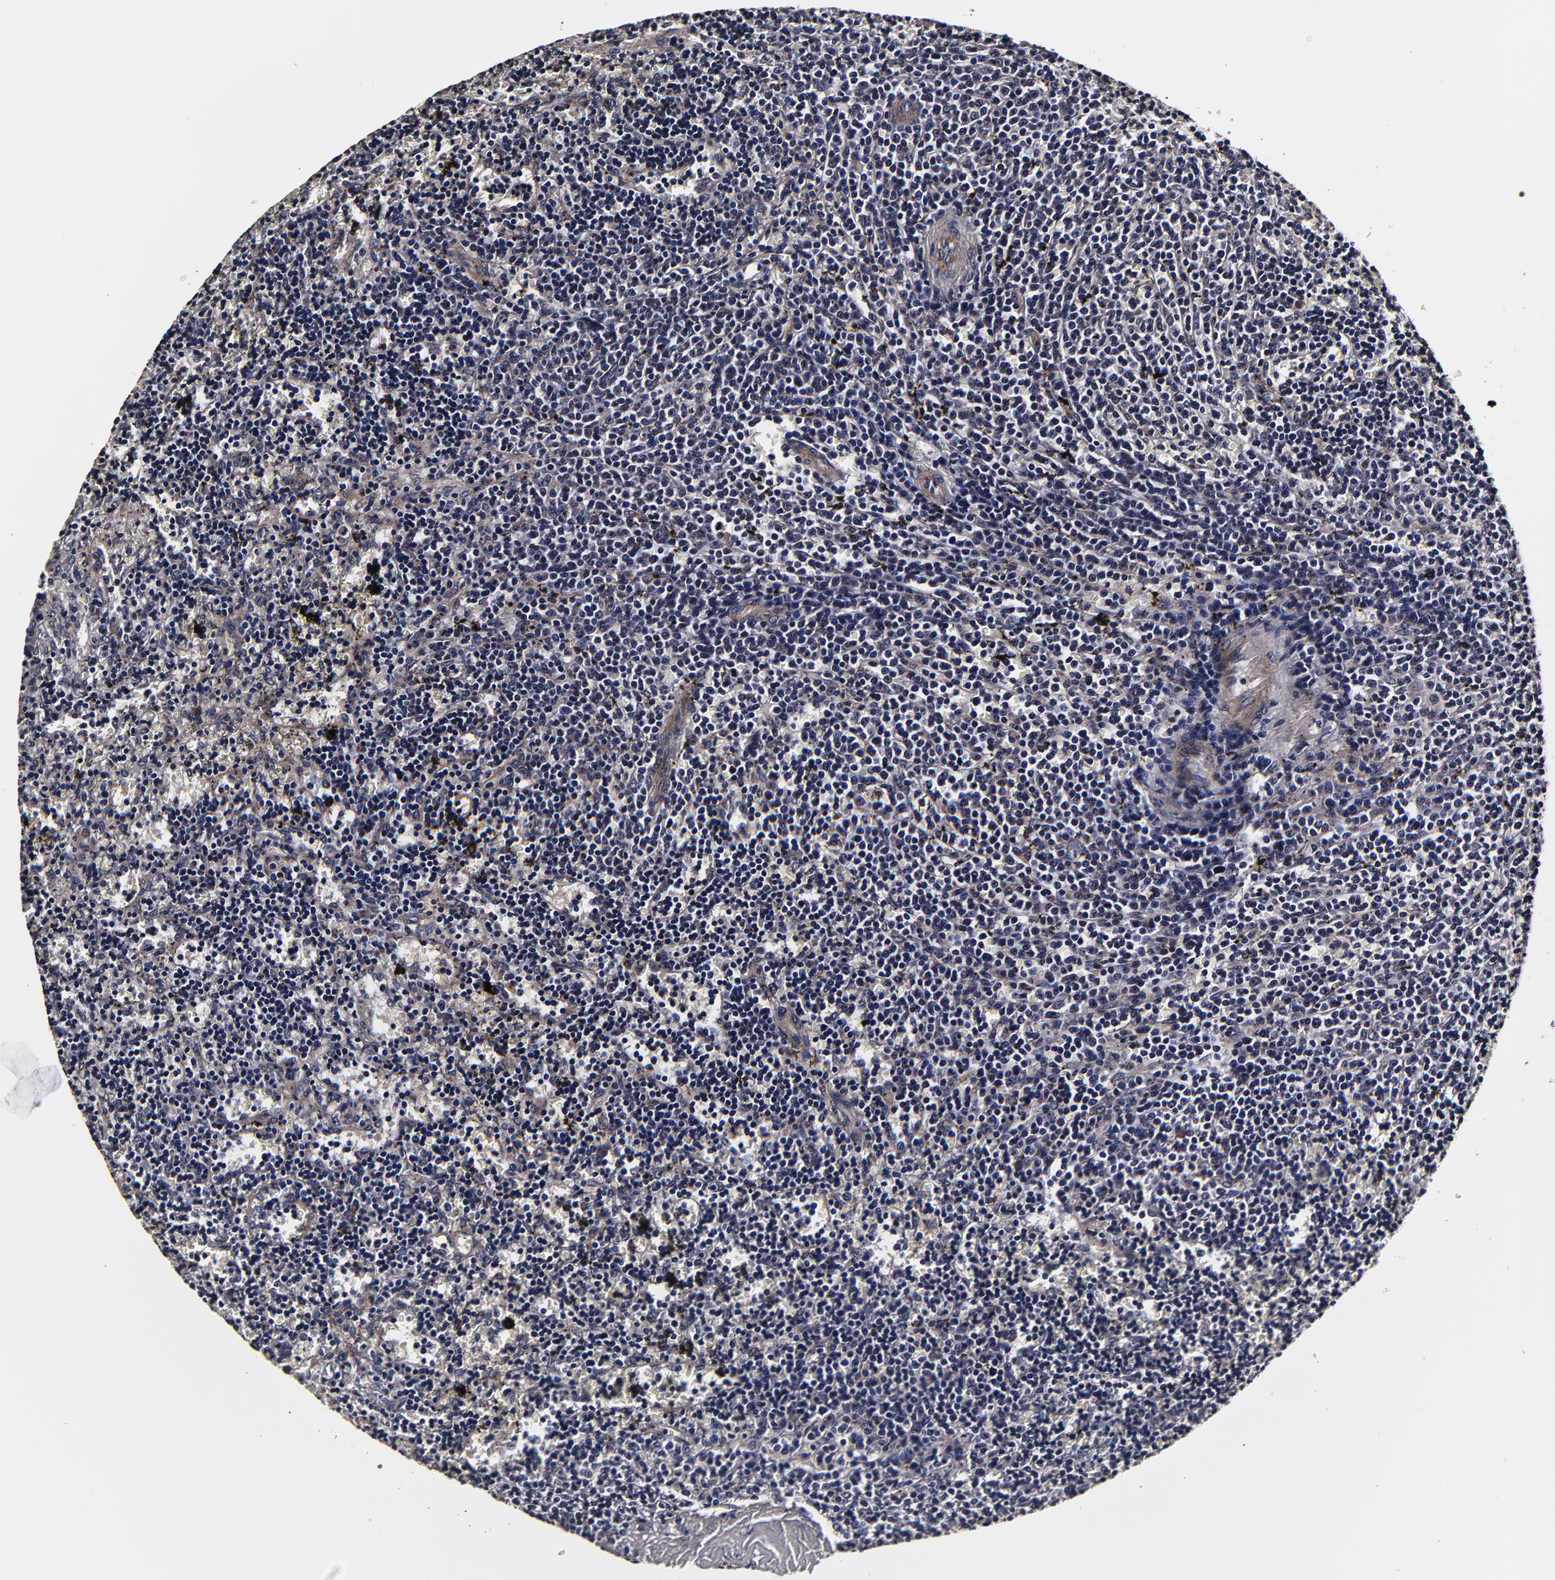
{"staining": {"intensity": "negative", "quantity": "none", "location": "none"}, "tissue": "lymphoma", "cell_type": "Tumor cells", "image_type": "cancer", "snomed": [{"axis": "morphology", "description": "Malignant lymphoma, non-Hodgkin's type, Low grade"}, {"axis": "topography", "description": "Spleen"}], "caption": "Tumor cells show no significant staining in lymphoma. Brightfield microscopy of IHC stained with DAB (3,3'-diaminobenzidine) (brown) and hematoxylin (blue), captured at high magnification.", "gene": "MMP15", "patient": {"sex": "male", "age": 60}}